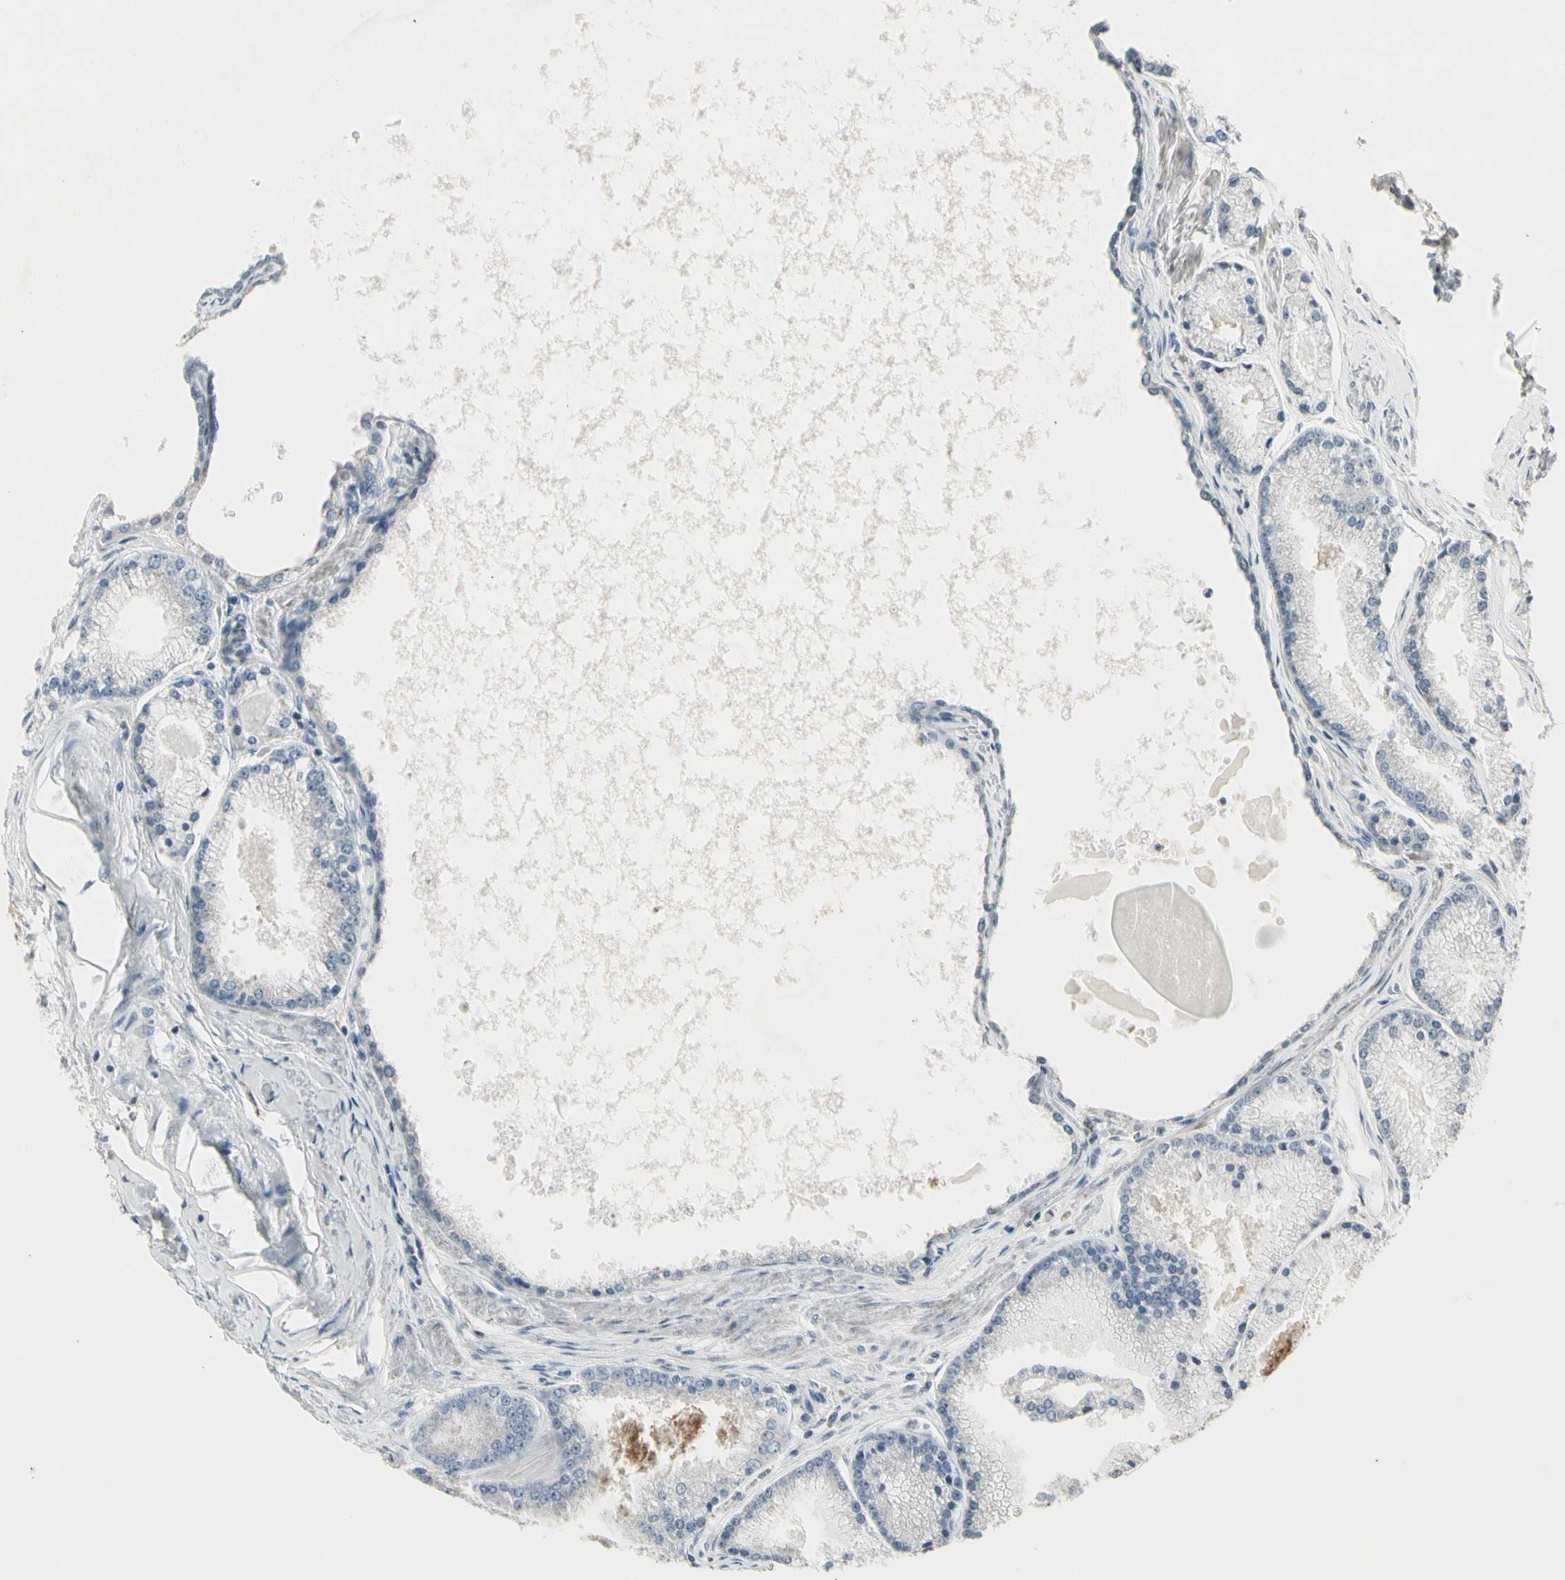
{"staining": {"intensity": "negative", "quantity": "none", "location": "none"}, "tissue": "prostate cancer", "cell_type": "Tumor cells", "image_type": "cancer", "snomed": [{"axis": "morphology", "description": "Adenocarcinoma, High grade"}, {"axis": "topography", "description": "Prostate"}], "caption": "This is an immunohistochemistry (IHC) histopathology image of prostate cancer. There is no staining in tumor cells.", "gene": "TMEM176A", "patient": {"sex": "male", "age": 61}}